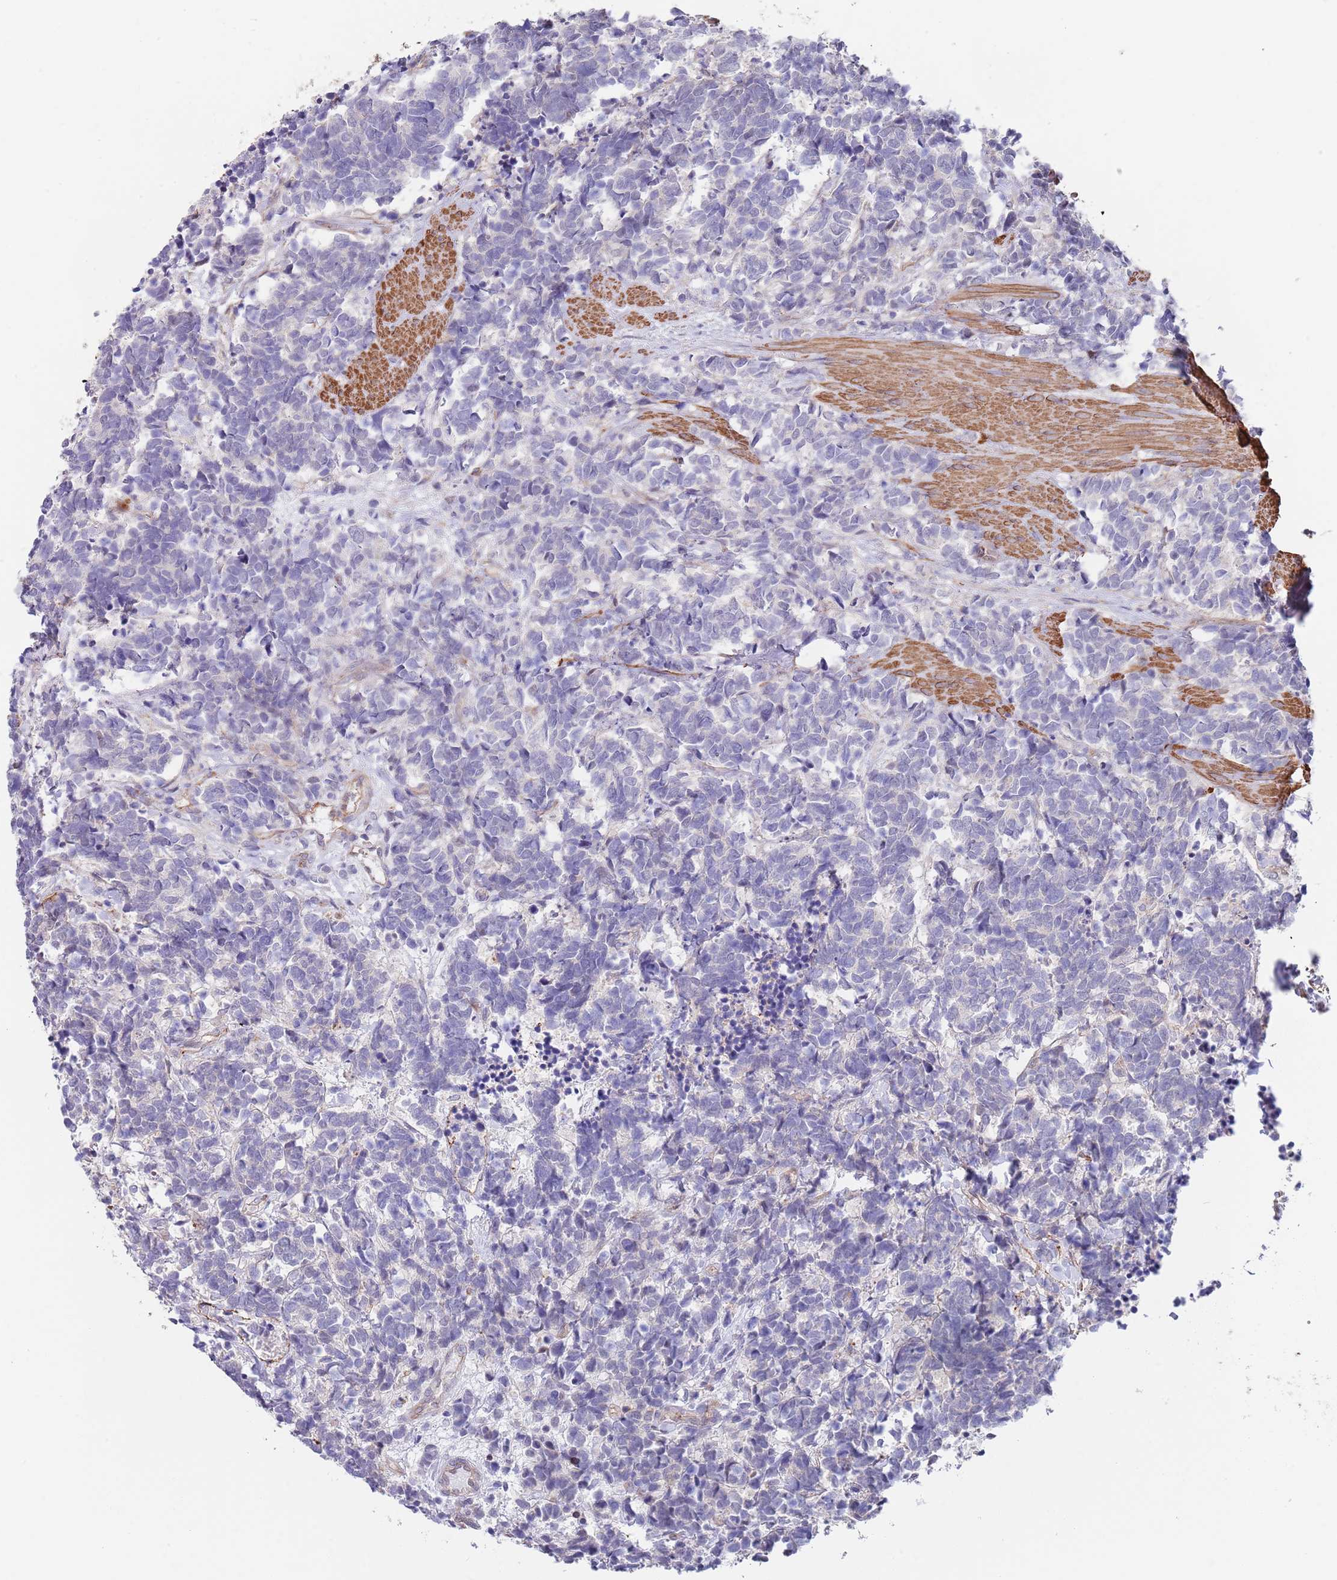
{"staining": {"intensity": "negative", "quantity": "none", "location": "none"}, "tissue": "carcinoid", "cell_type": "Tumor cells", "image_type": "cancer", "snomed": [{"axis": "morphology", "description": "Carcinoma, NOS"}, {"axis": "morphology", "description": "Carcinoid, malignant, NOS"}, {"axis": "topography", "description": "Prostate"}], "caption": "DAB (3,3'-diaminobenzidine) immunohistochemical staining of human carcinoid exhibits no significant expression in tumor cells.", "gene": "BPNT1", "patient": {"sex": "male", "age": 57}}